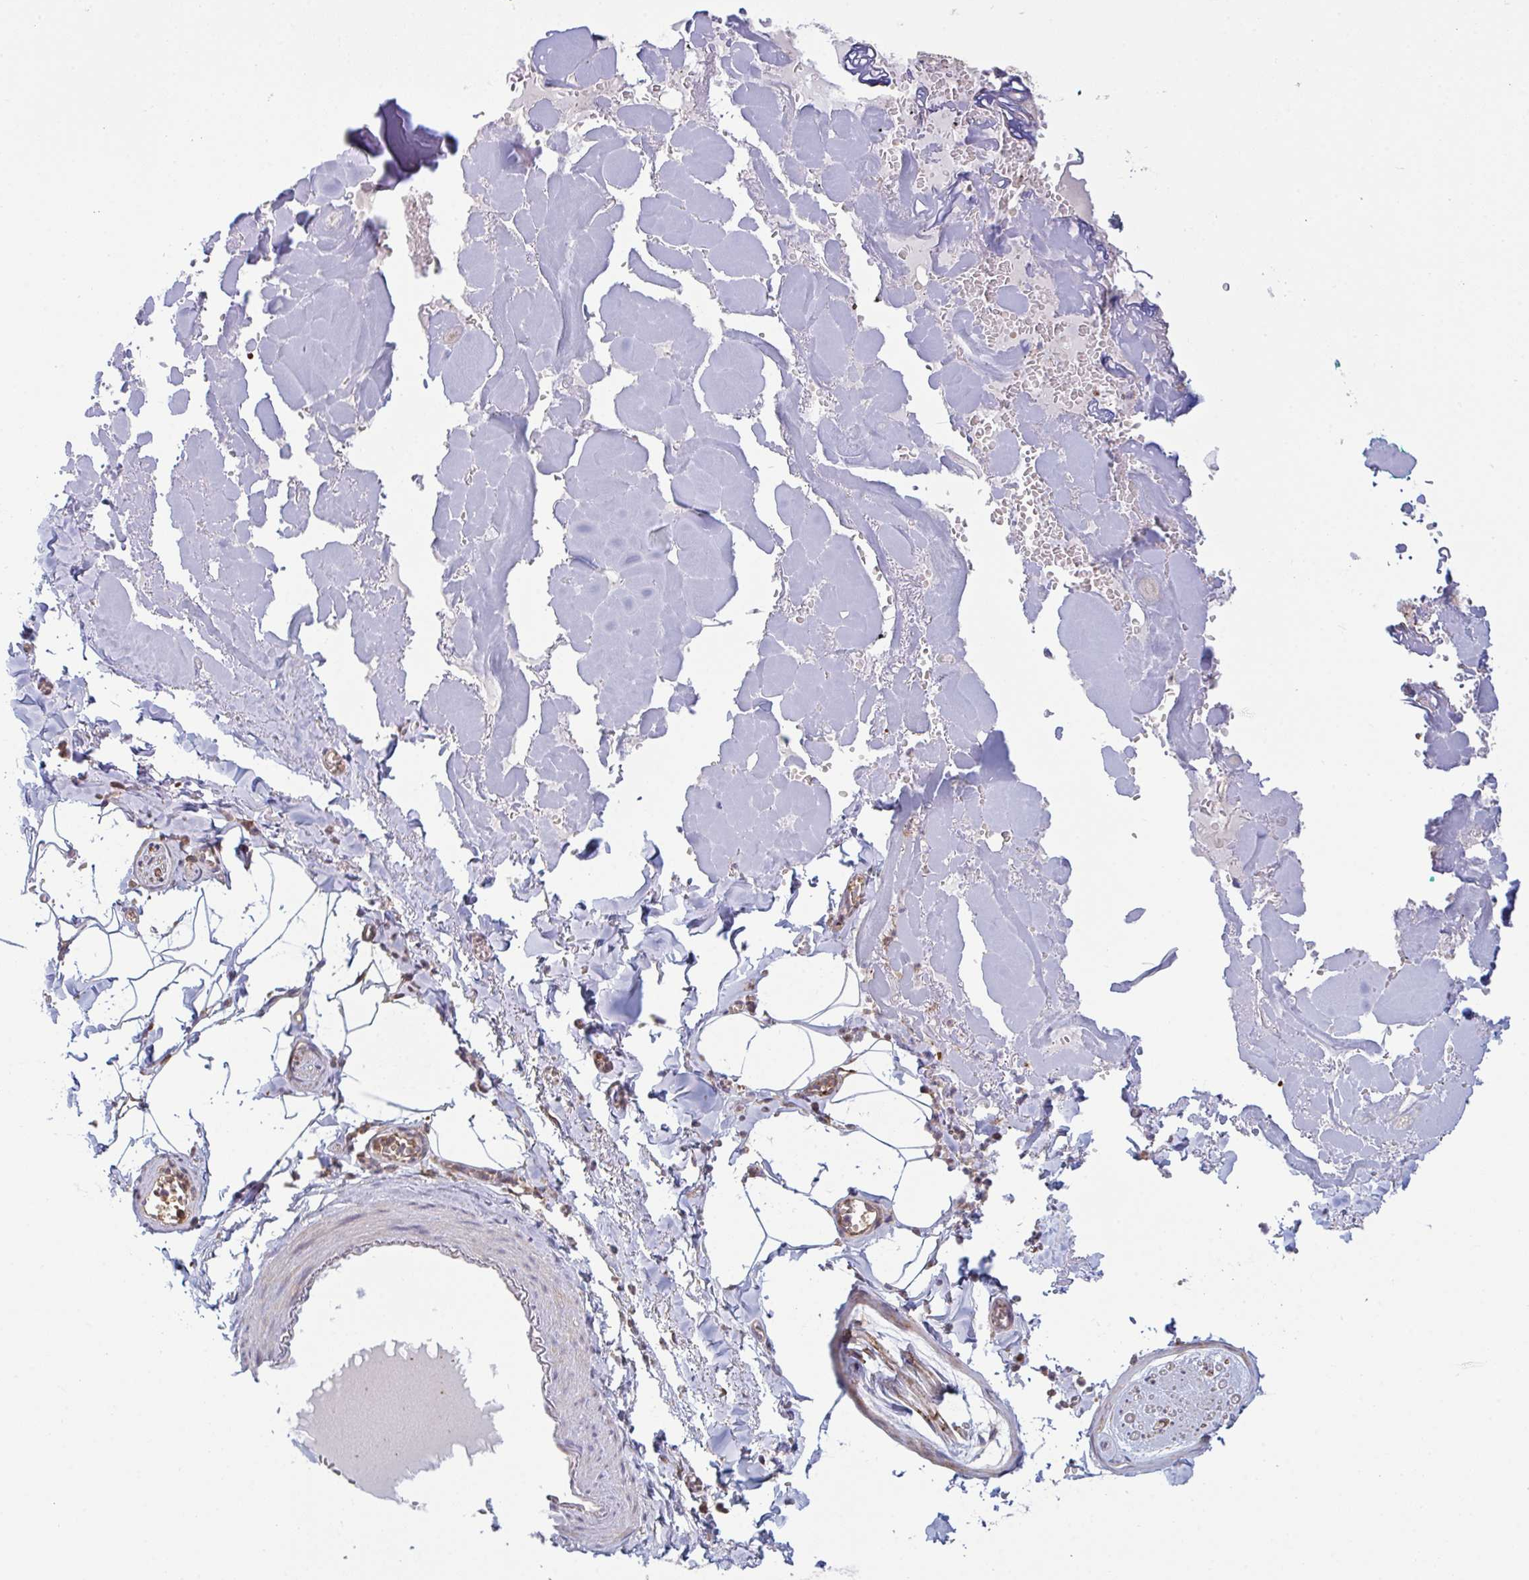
{"staining": {"intensity": "negative", "quantity": "none", "location": "none"}, "tissue": "adipose tissue", "cell_type": "Adipocytes", "image_type": "normal", "snomed": [{"axis": "morphology", "description": "Normal tissue, NOS"}, {"axis": "topography", "description": "Vulva"}, {"axis": "topography", "description": "Peripheral nerve tissue"}], "caption": "The photomicrograph demonstrates no significant positivity in adipocytes of adipose tissue.", "gene": "TSC22D3", "patient": {"sex": "female", "age": 66}}